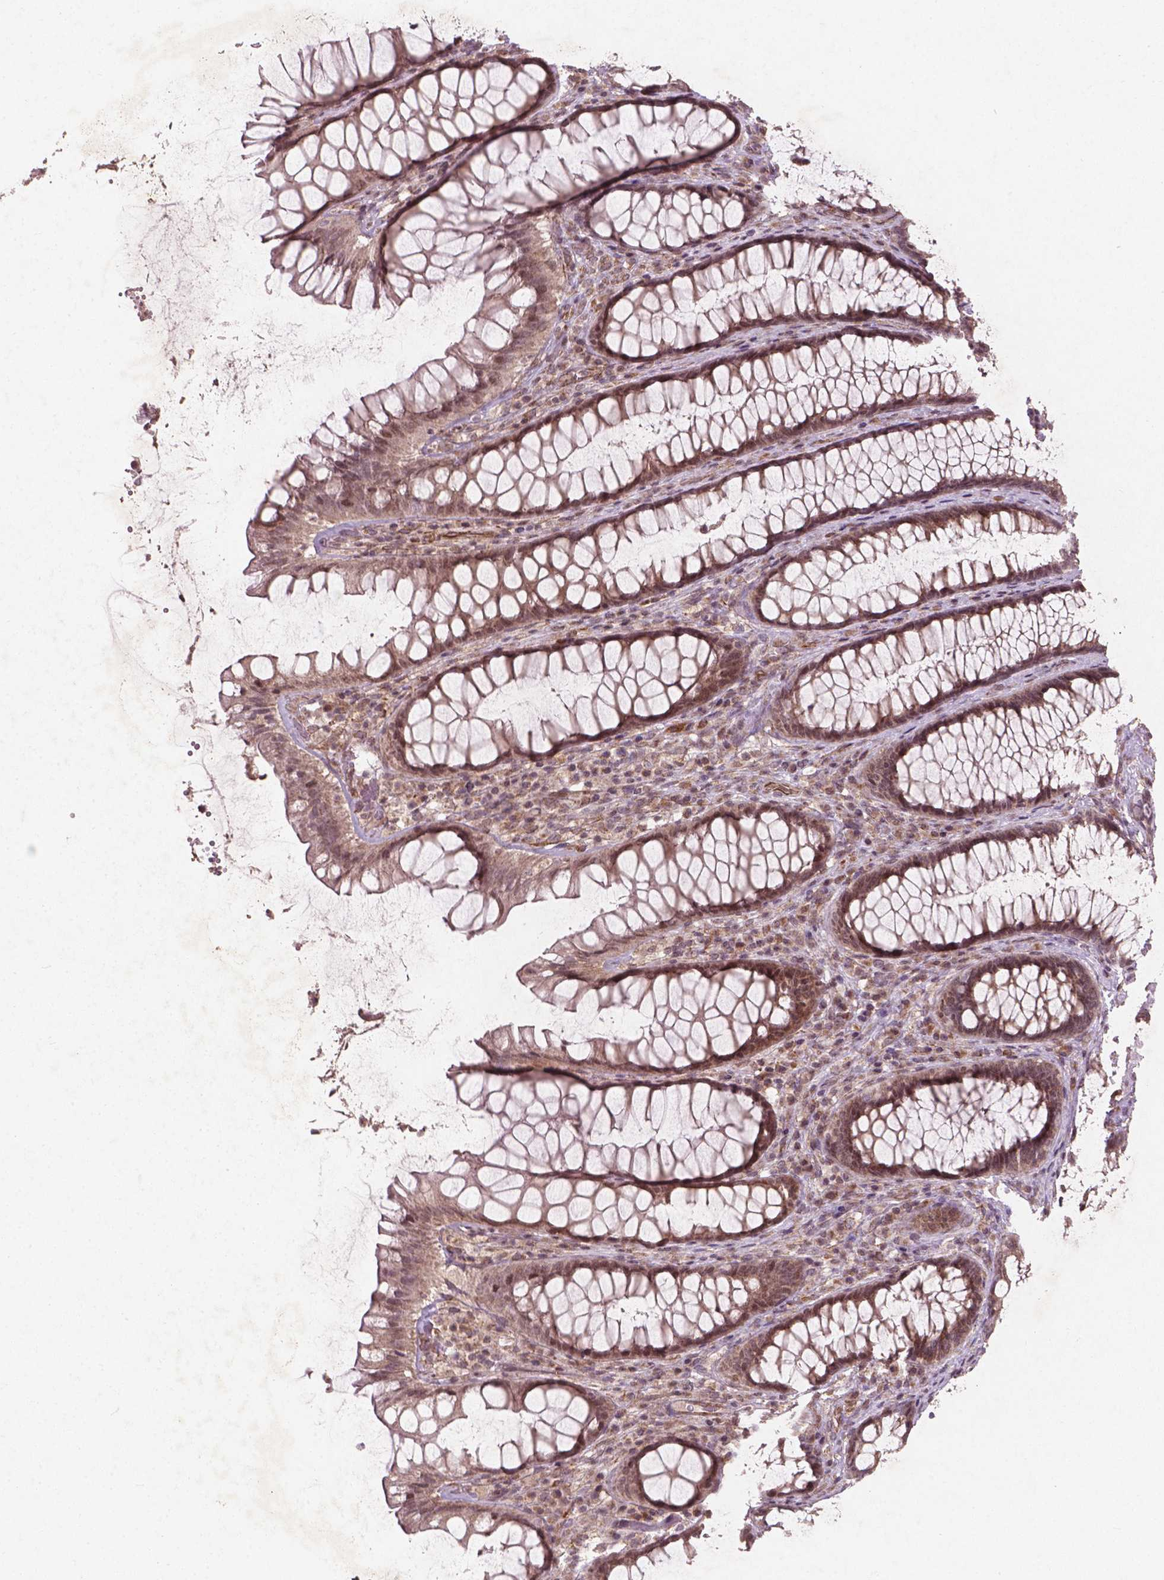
{"staining": {"intensity": "weak", "quantity": "25%-75%", "location": "cytoplasmic/membranous"}, "tissue": "rectum", "cell_type": "Glandular cells", "image_type": "normal", "snomed": [{"axis": "morphology", "description": "Normal tissue, NOS"}, {"axis": "topography", "description": "Rectum"}], "caption": "Glandular cells show low levels of weak cytoplasmic/membranous expression in about 25%-75% of cells in normal human rectum. The protein of interest is shown in brown color, while the nuclei are stained blue.", "gene": "SMAD2", "patient": {"sex": "male", "age": 72}}